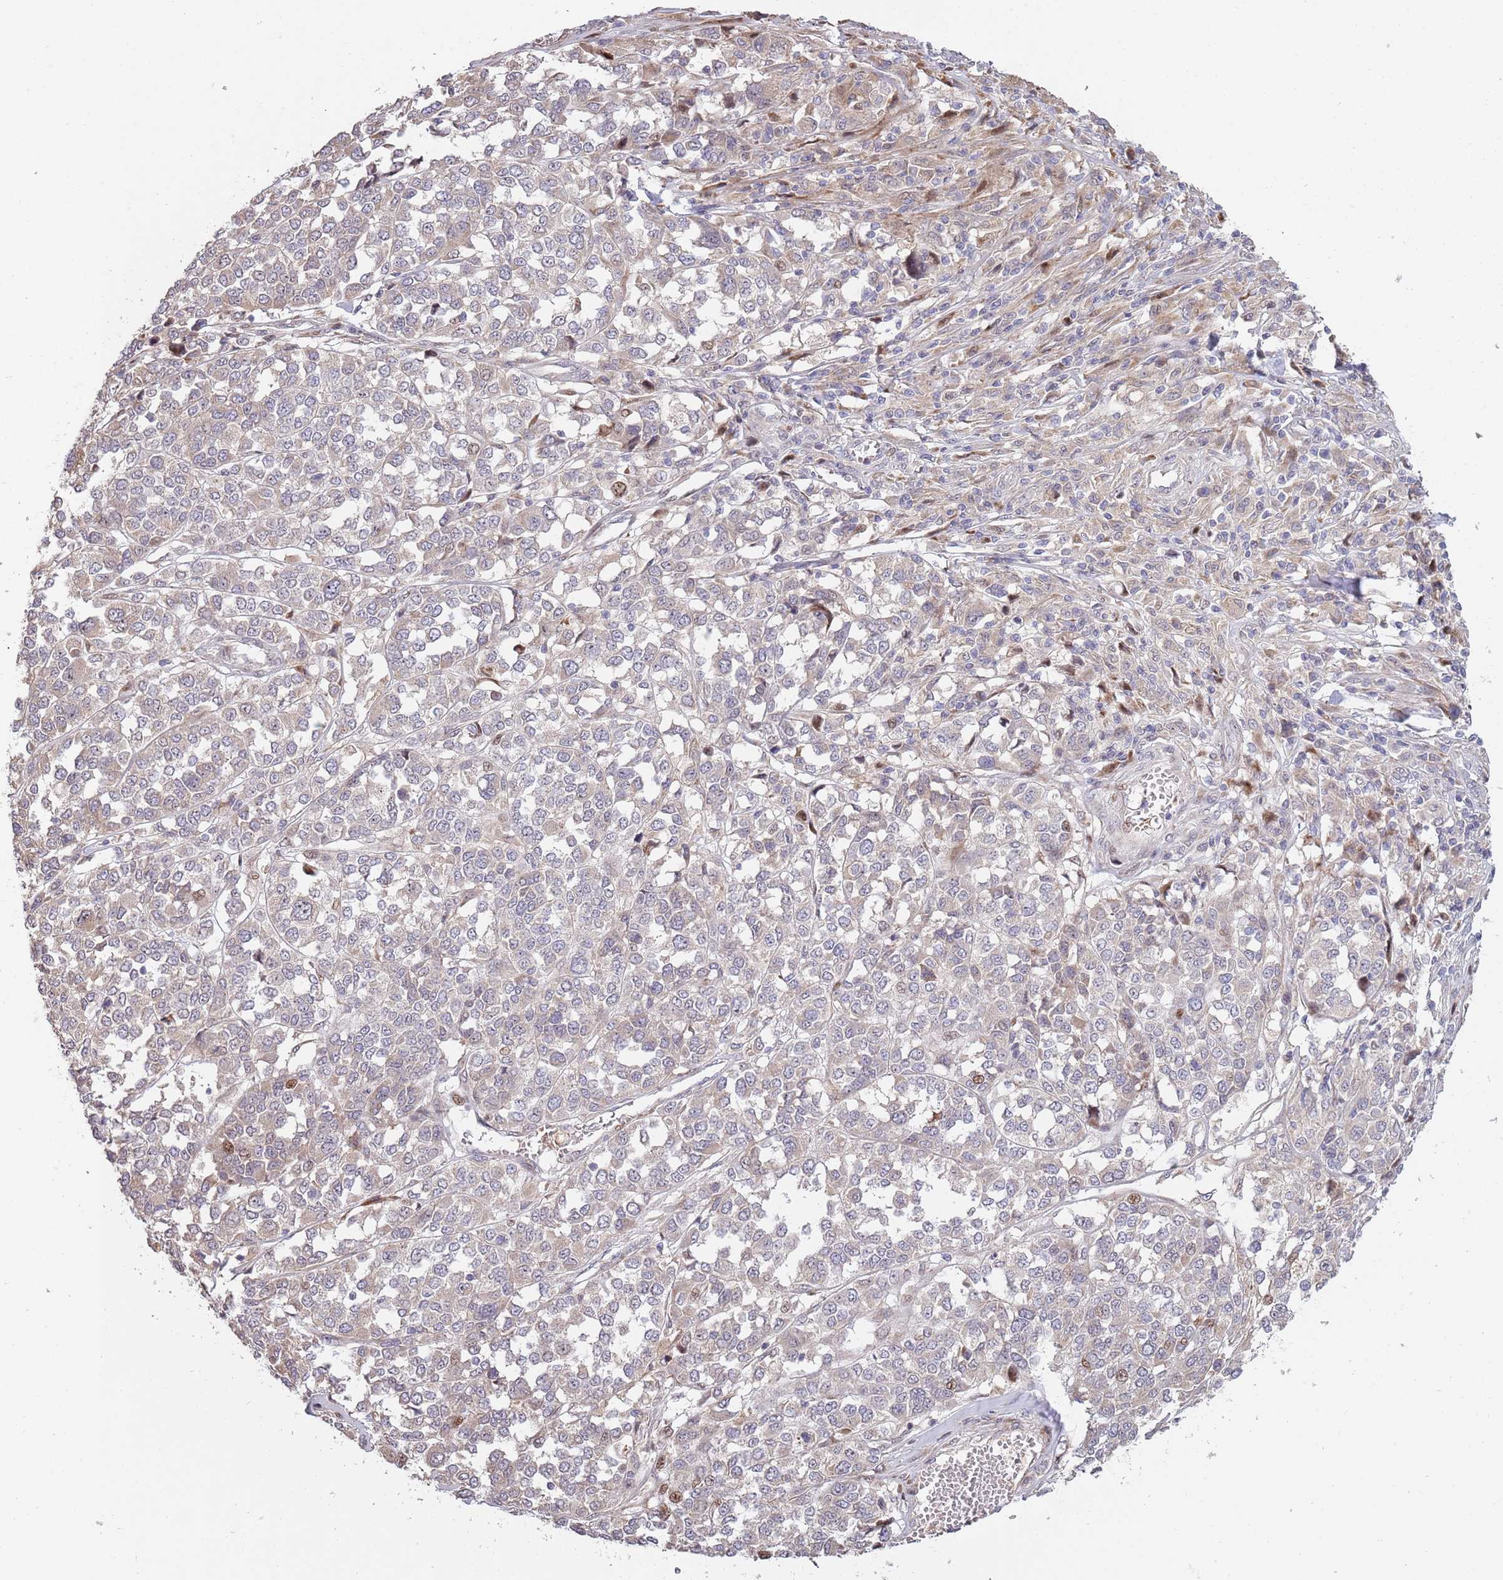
{"staining": {"intensity": "moderate", "quantity": "<25%", "location": "nuclear"}, "tissue": "melanoma", "cell_type": "Tumor cells", "image_type": "cancer", "snomed": [{"axis": "morphology", "description": "Malignant melanoma, Metastatic site"}, {"axis": "topography", "description": "Lymph node"}], "caption": "Malignant melanoma (metastatic site) was stained to show a protein in brown. There is low levels of moderate nuclear expression in about <25% of tumor cells. Nuclei are stained in blue.", "gene": "SYNDIG1L", "patient": {"sex": "male", "age": 44}}